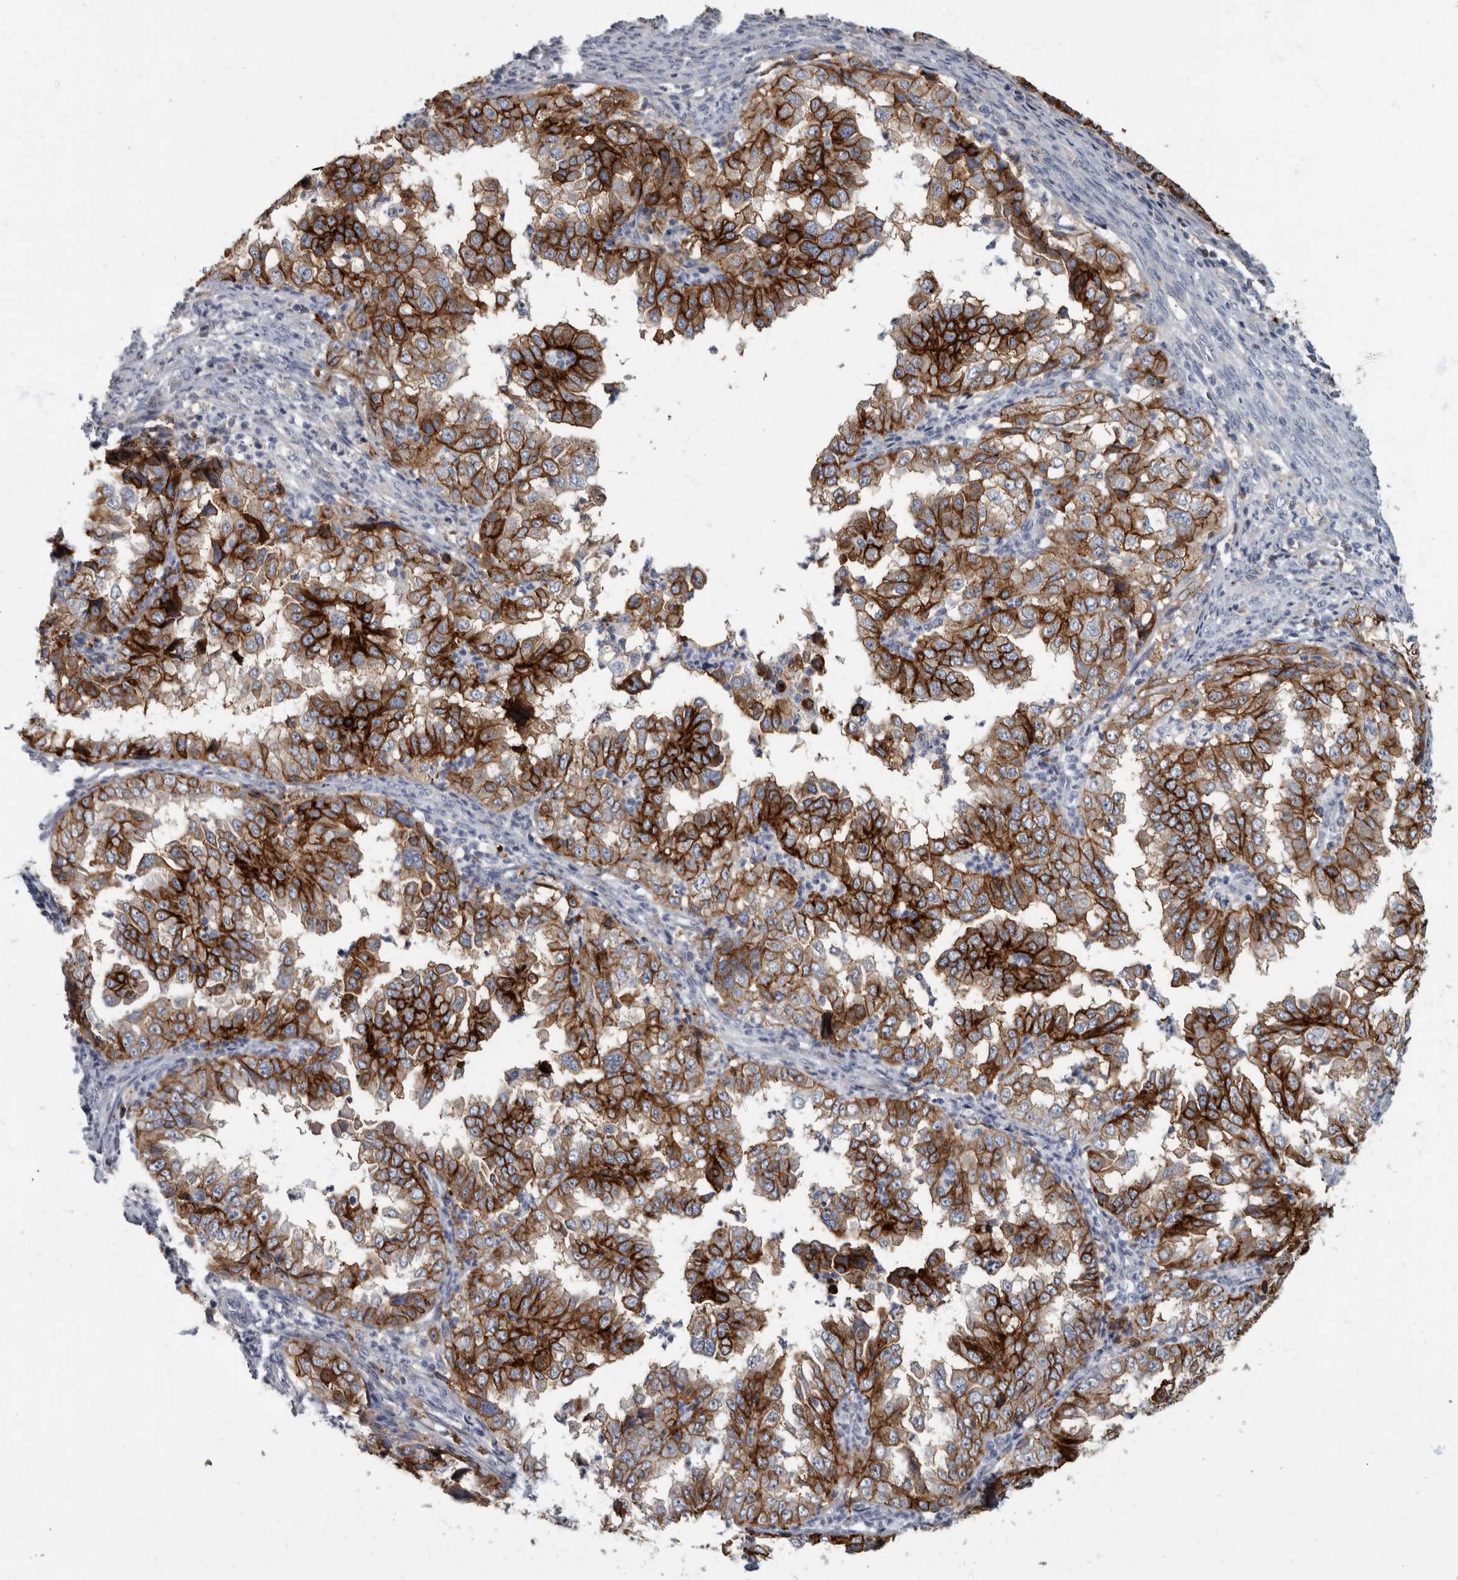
{"staining": {"intensity": "strong", "quantity": ">75%", "location": "cytoplasmic/membranous"}, "tissue": "endometrial cancer", "cell_type": "Tumor cells", "image_type": "cancer", "snomed": [{"axis": "morphology", "description": "Adenocarcinoma, NOS"}, {"axis": "topography", "description": "Endometrium"}], "caption": "Immunohistochemistry staining of endometrial cancer, which demonstrates high levels of strong cytoplasmic/membranous staining in approximately >75% of tumor cells indicating strong cytoplasmic/membranous protein staining. The staining was performed using DAB (brown) for protein detection and nuclei were counterstained in hematoxylin (blue).", "gene": "DSG2", "patient": {"sex": "female", "age": 85}}